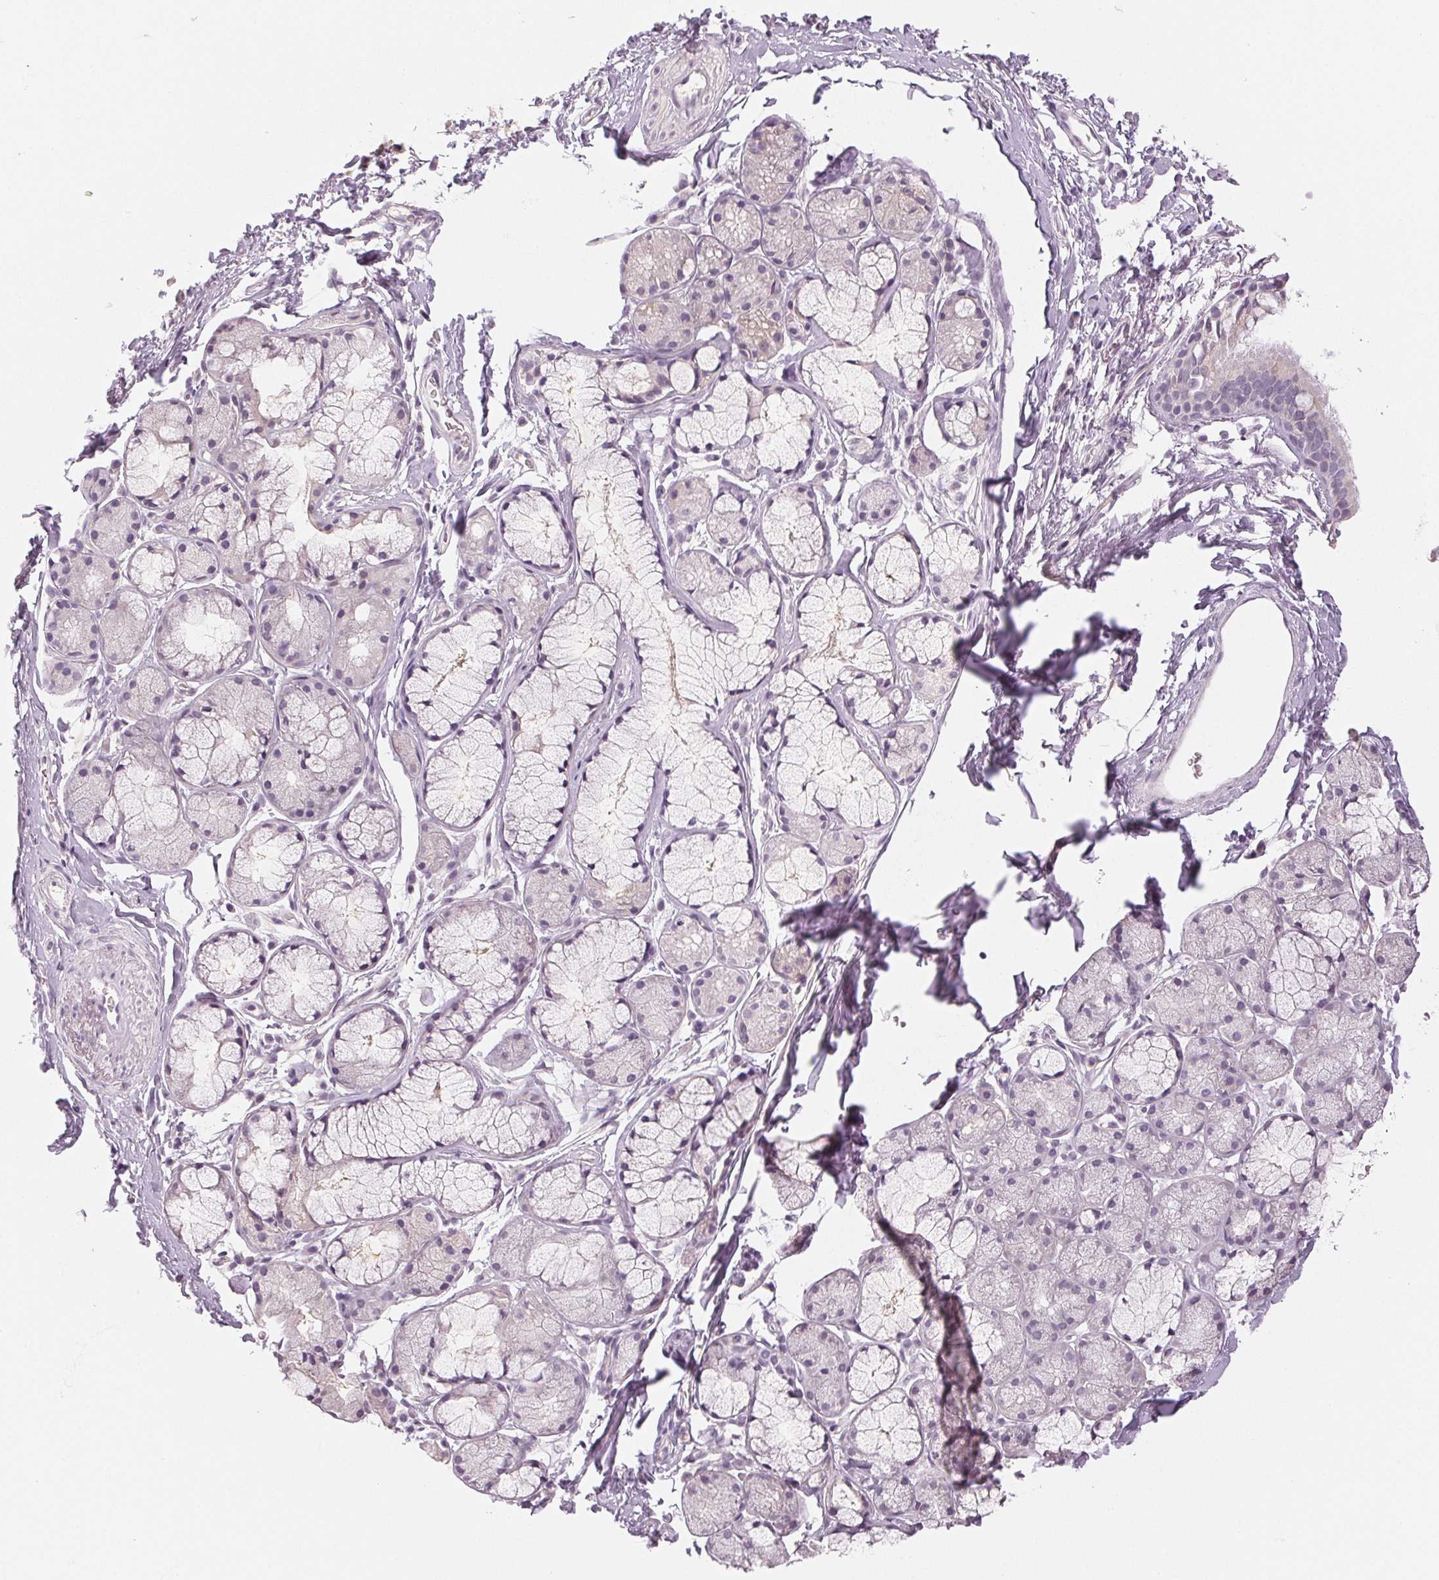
{"staining": {"intensity": "negative", "quantity": "none", "location": "none"}, "tissue": "soft tissue", "cell_type": "Fibroblasts", "image_type": "normal", "snomed": [{"axis": "morphology", "description": "Normal tissue, NOS"}, {"axis": "topography", "description": "Lymph node"}, {"axis": "topography", "description": "Cartilage tissue"}, {"axis": "topography", "description": "Bronchus"}], "caption": "The image demonstrates no staining of fibroblasts in unremarkable soft tissue.", "gene": "MAP1LC3A", "patient": {"sex": "female", "age": 70}}